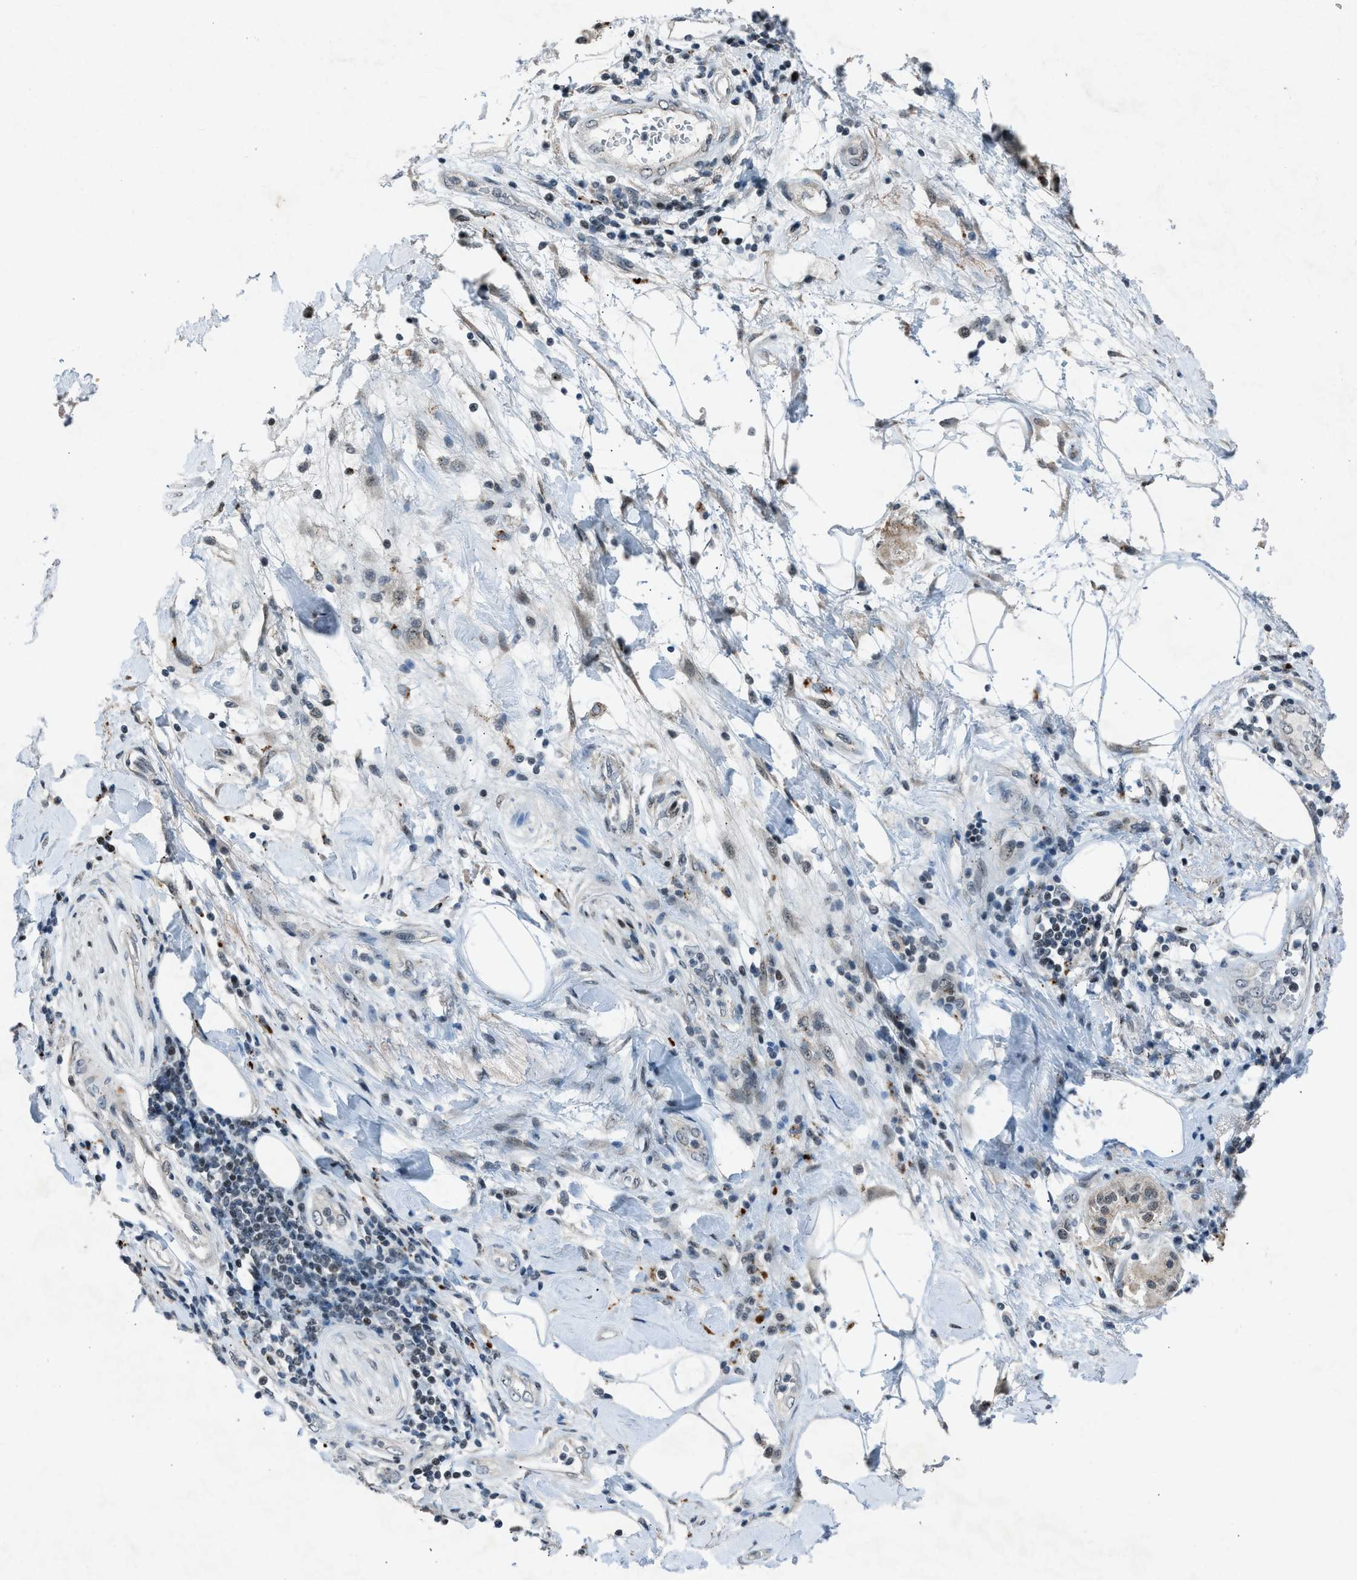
{"staining": {"intensity": "negative", "quantity": "none", "location": "none"}, "tissue": "adipose tissue", "cell_type": "Adipocytes", "image_type": "normal", "snomed": [{"axis": "morphology", "description": "Normal tissue, NOS"}, {"axis": "morphology", "description": "Adenocarcinoma, NOS"}, {"axis": "topography", "description": "Duodenum"}, {"axis": "topography", "description": "Peripheral nerve tissue"}], "caption": "Adipocytes are negative for protein expression in benign human adipose tissue.", "gene": "ADCY1", "patient": {"sex": "female", "age": 60}}